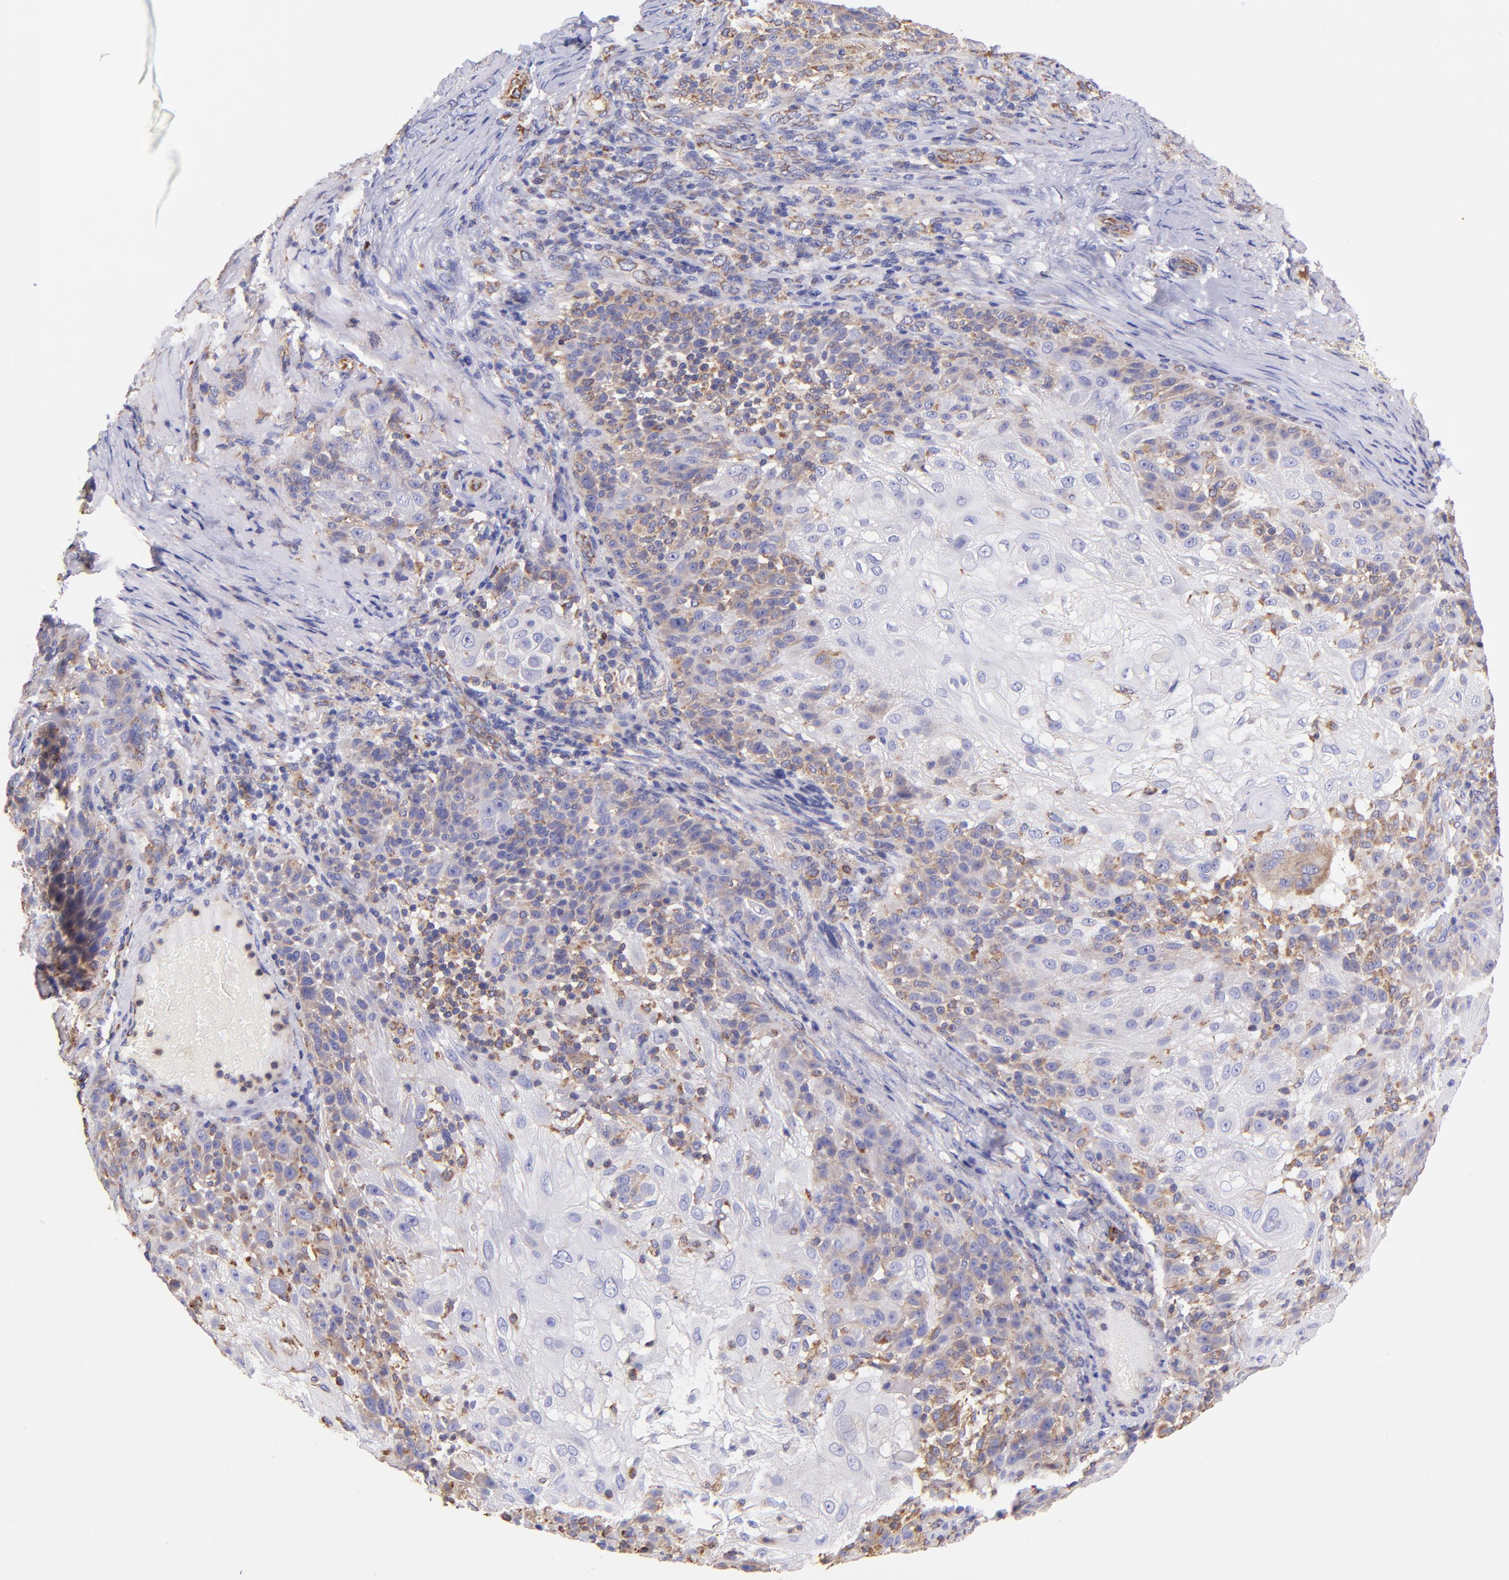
{"staining": {"intensity": "weak", "quantity": "25%-75%", "location": "cytoplasmic/membranous"}, "tissue": "skin cancer", "cell_type": "Tumor cells", "image_type": "cancer", "snomed": [{"axis": "morphology", "description": "Normal tissue, NOS"}, {"axis": "morphology", "description": "Squamous cell carcinoma, NOS"}, {"axis": "topography", "description": "Skin"}], "caption": "Immunohistochemistry (DAB (3,3'-diaminobenzidine)) staining of human skin cancer (squamous cell carcinoma) shows weak cytoplasmic/membranous protein positivity in approximately 25%-75% of tumor cells.", "gene": "PREX1", "patient": {"sex": "female", "age": 83}}